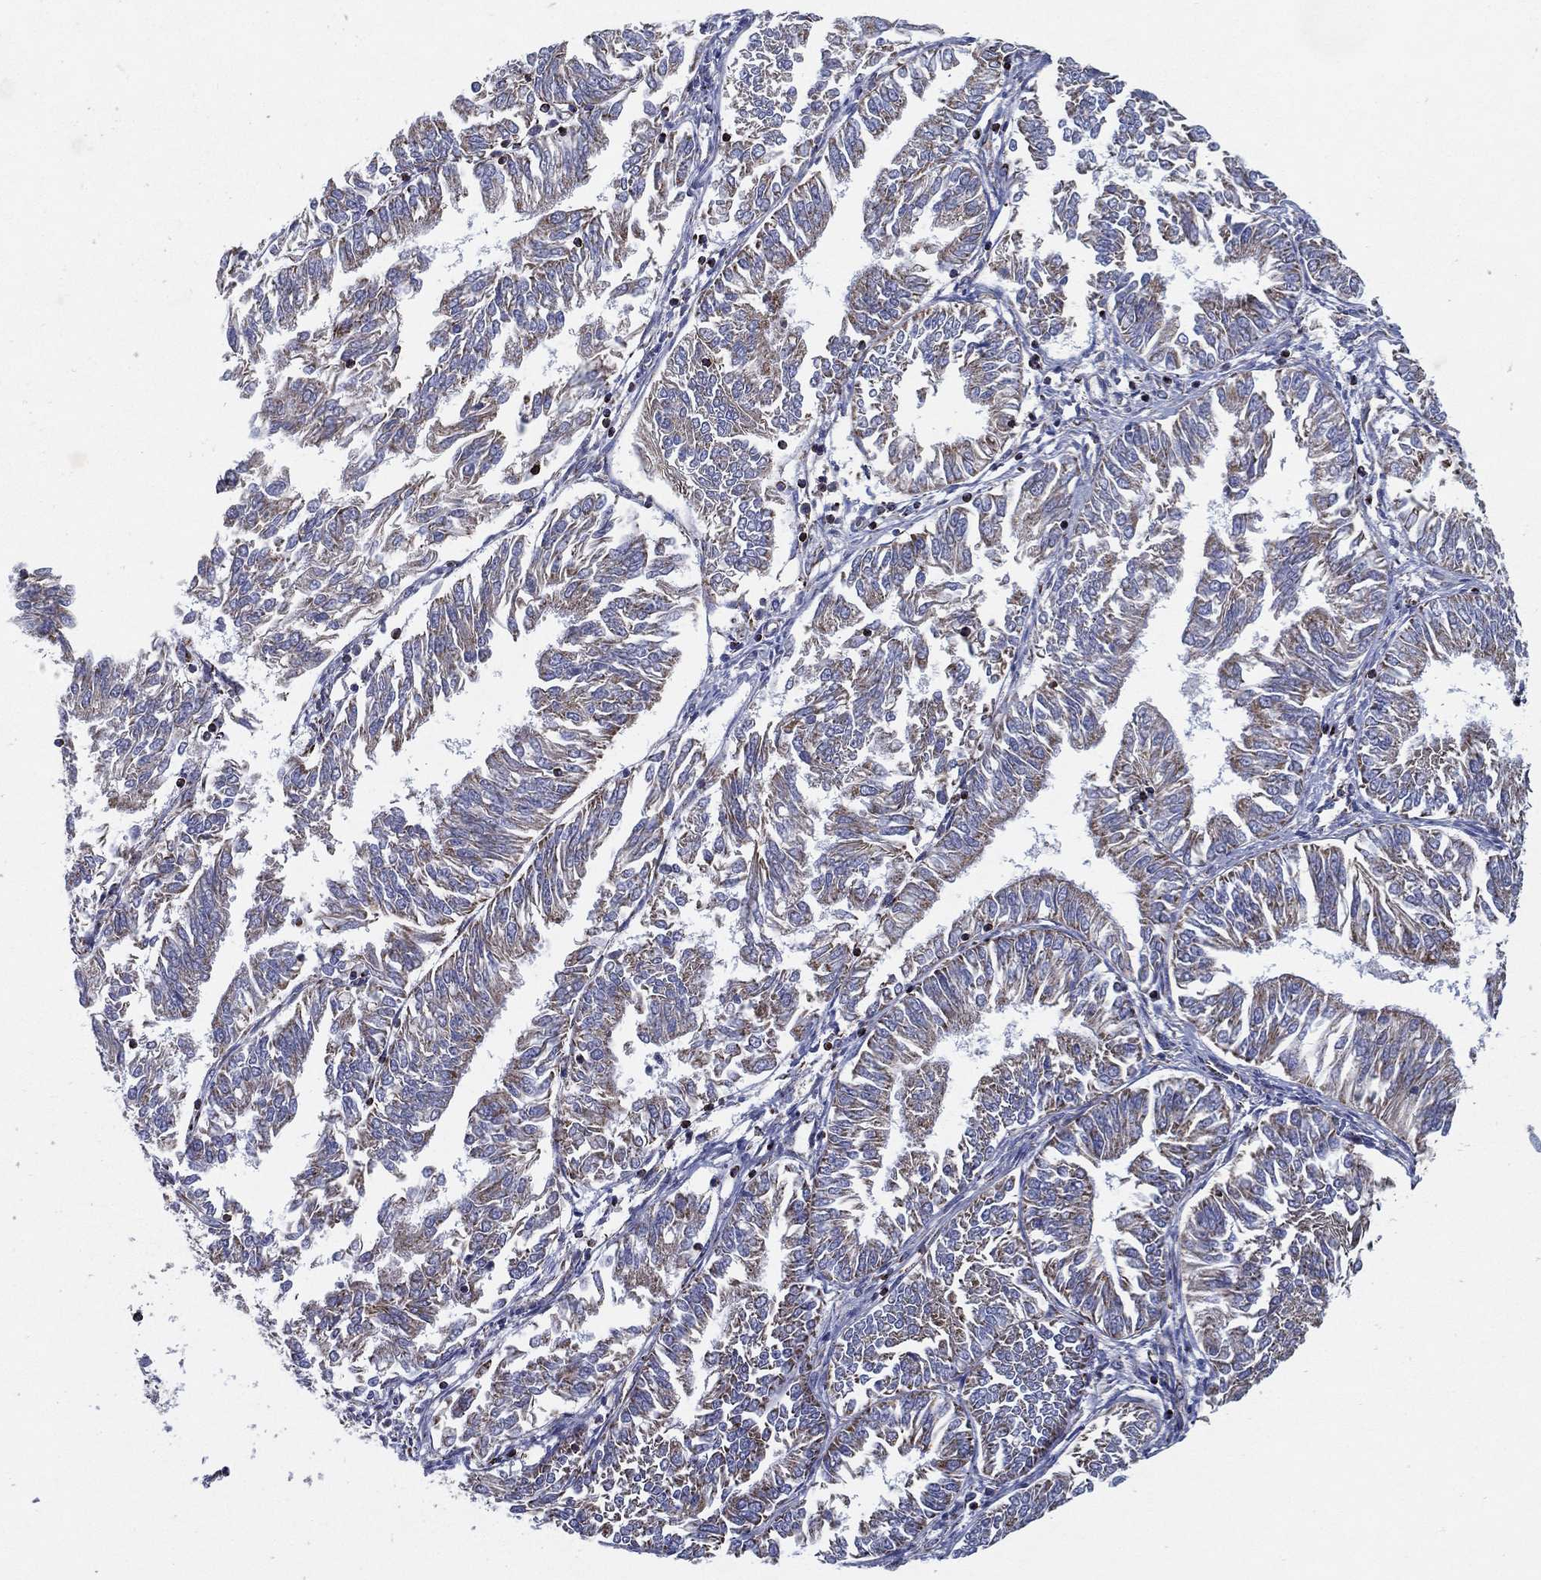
{"staining": {"intensity": "moderate", "quantity": "<25%", "location": "cytoplasmic/membranous"}, "tissue": "endometrial cancer", "cell_type": "Tumor cells", "image_type": "cancer", "snomed": [{"axis": "morphology", "description": "Adenocarcinoma, NOS"}, {"axis": "topography", "description": "Endometrium"}], "caption": "An image of endometrial cancer stained for a protein exhibits moderate cytoplasmic/membranous brown staining in tumor cells. (DAB IHC with brightfield microscopy, high magnification).", "gene": "SFXN1", "patient": {"sex": "female", "age": 58}}